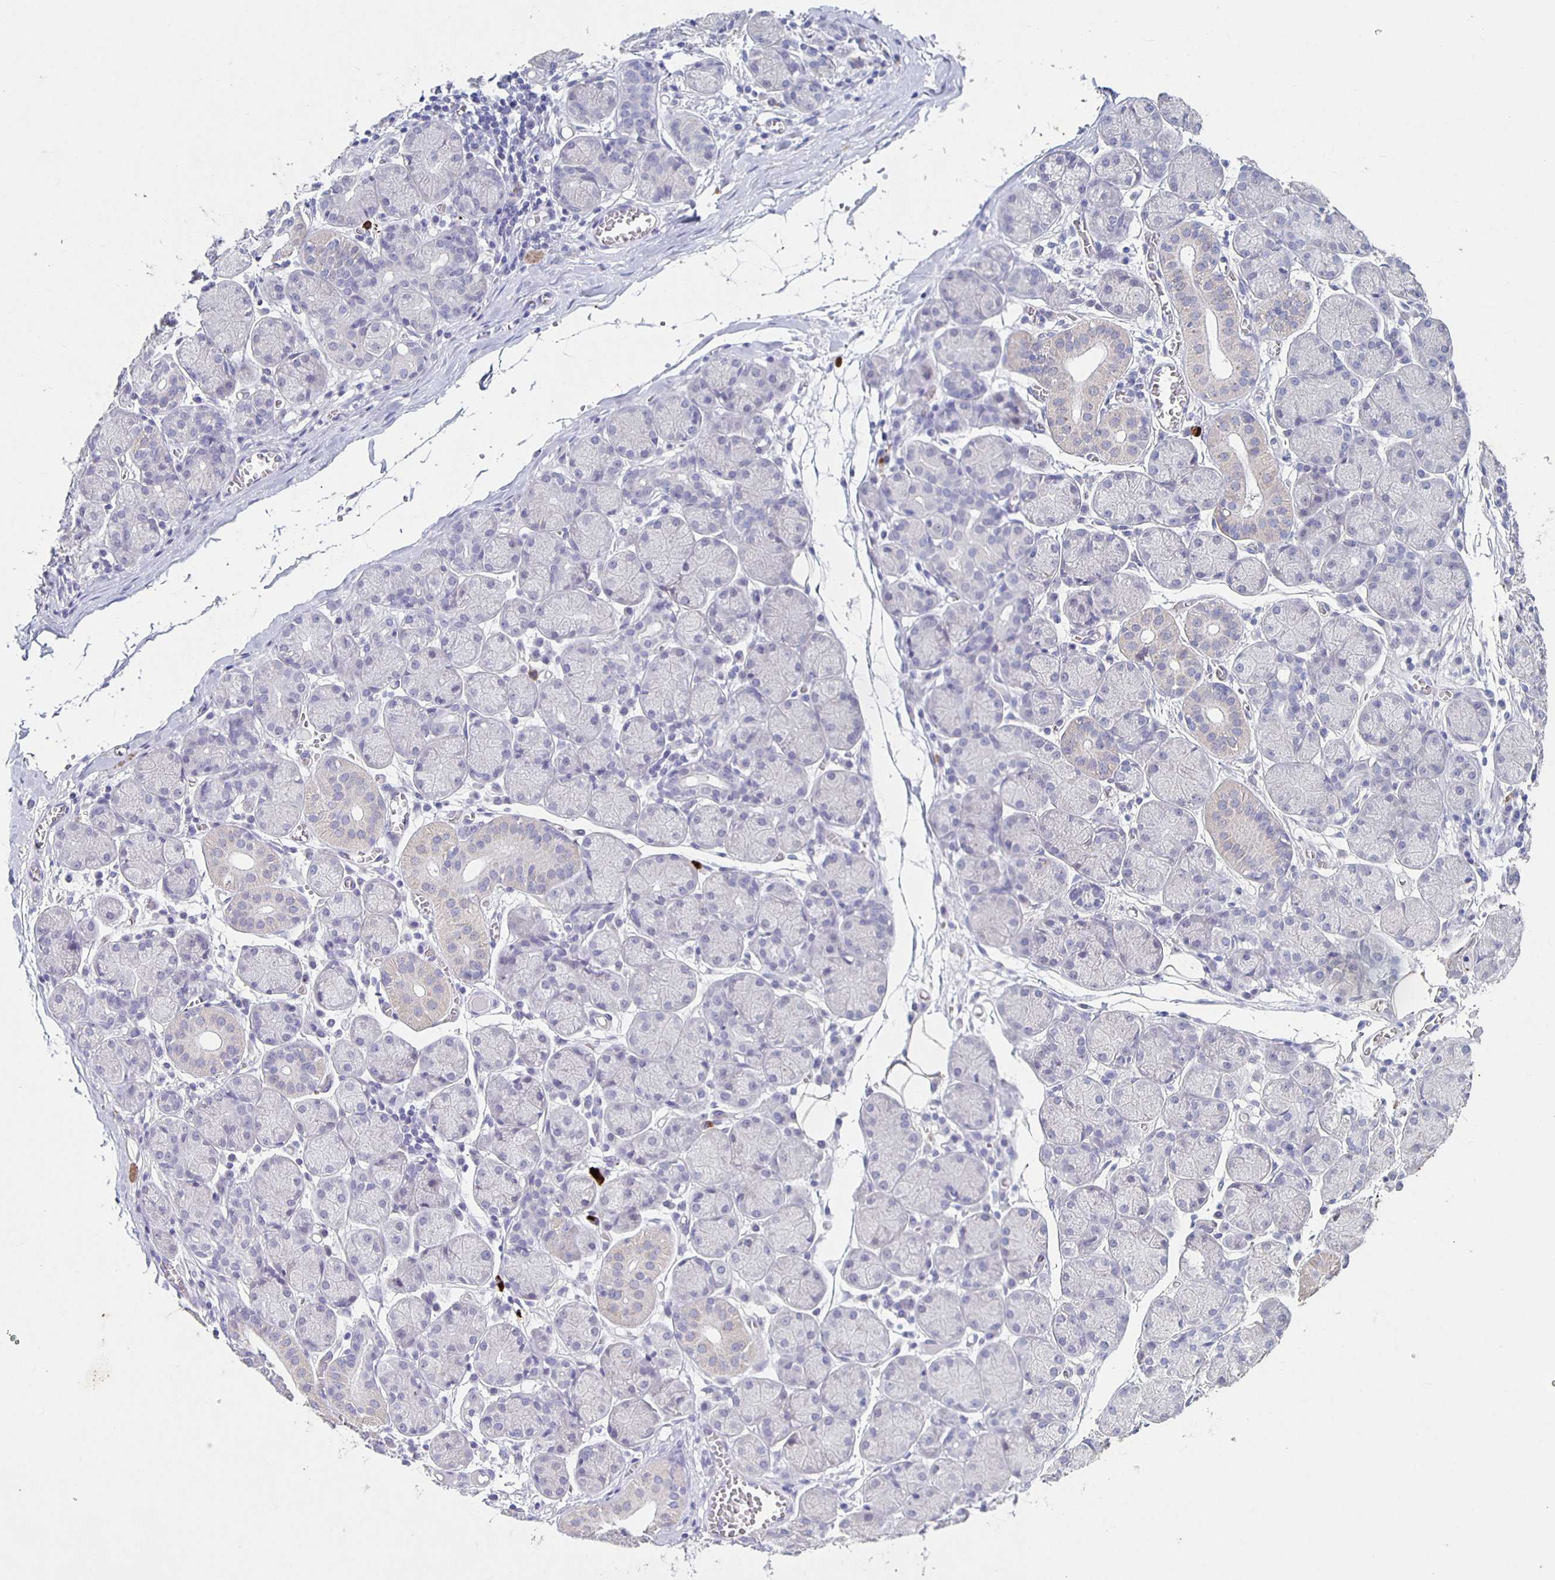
{"staining": {"intensity": "negative", "quantity": "none", "location": "none"}, "tissue": "salivary gland", "cell_type": "Glandular cells", "image_type": "normal", "snomed": [{"axis": "morphology", "description": "Normal tissue, NOS"}, {"axis": "topography", "description": "Salivary gland"}], "caption": "Image shows no significant protein positivity in glandular cells of unremarkable salivary gland.", "gene": "CARNS1", "patient": {"sex": "female", "age": 24}}